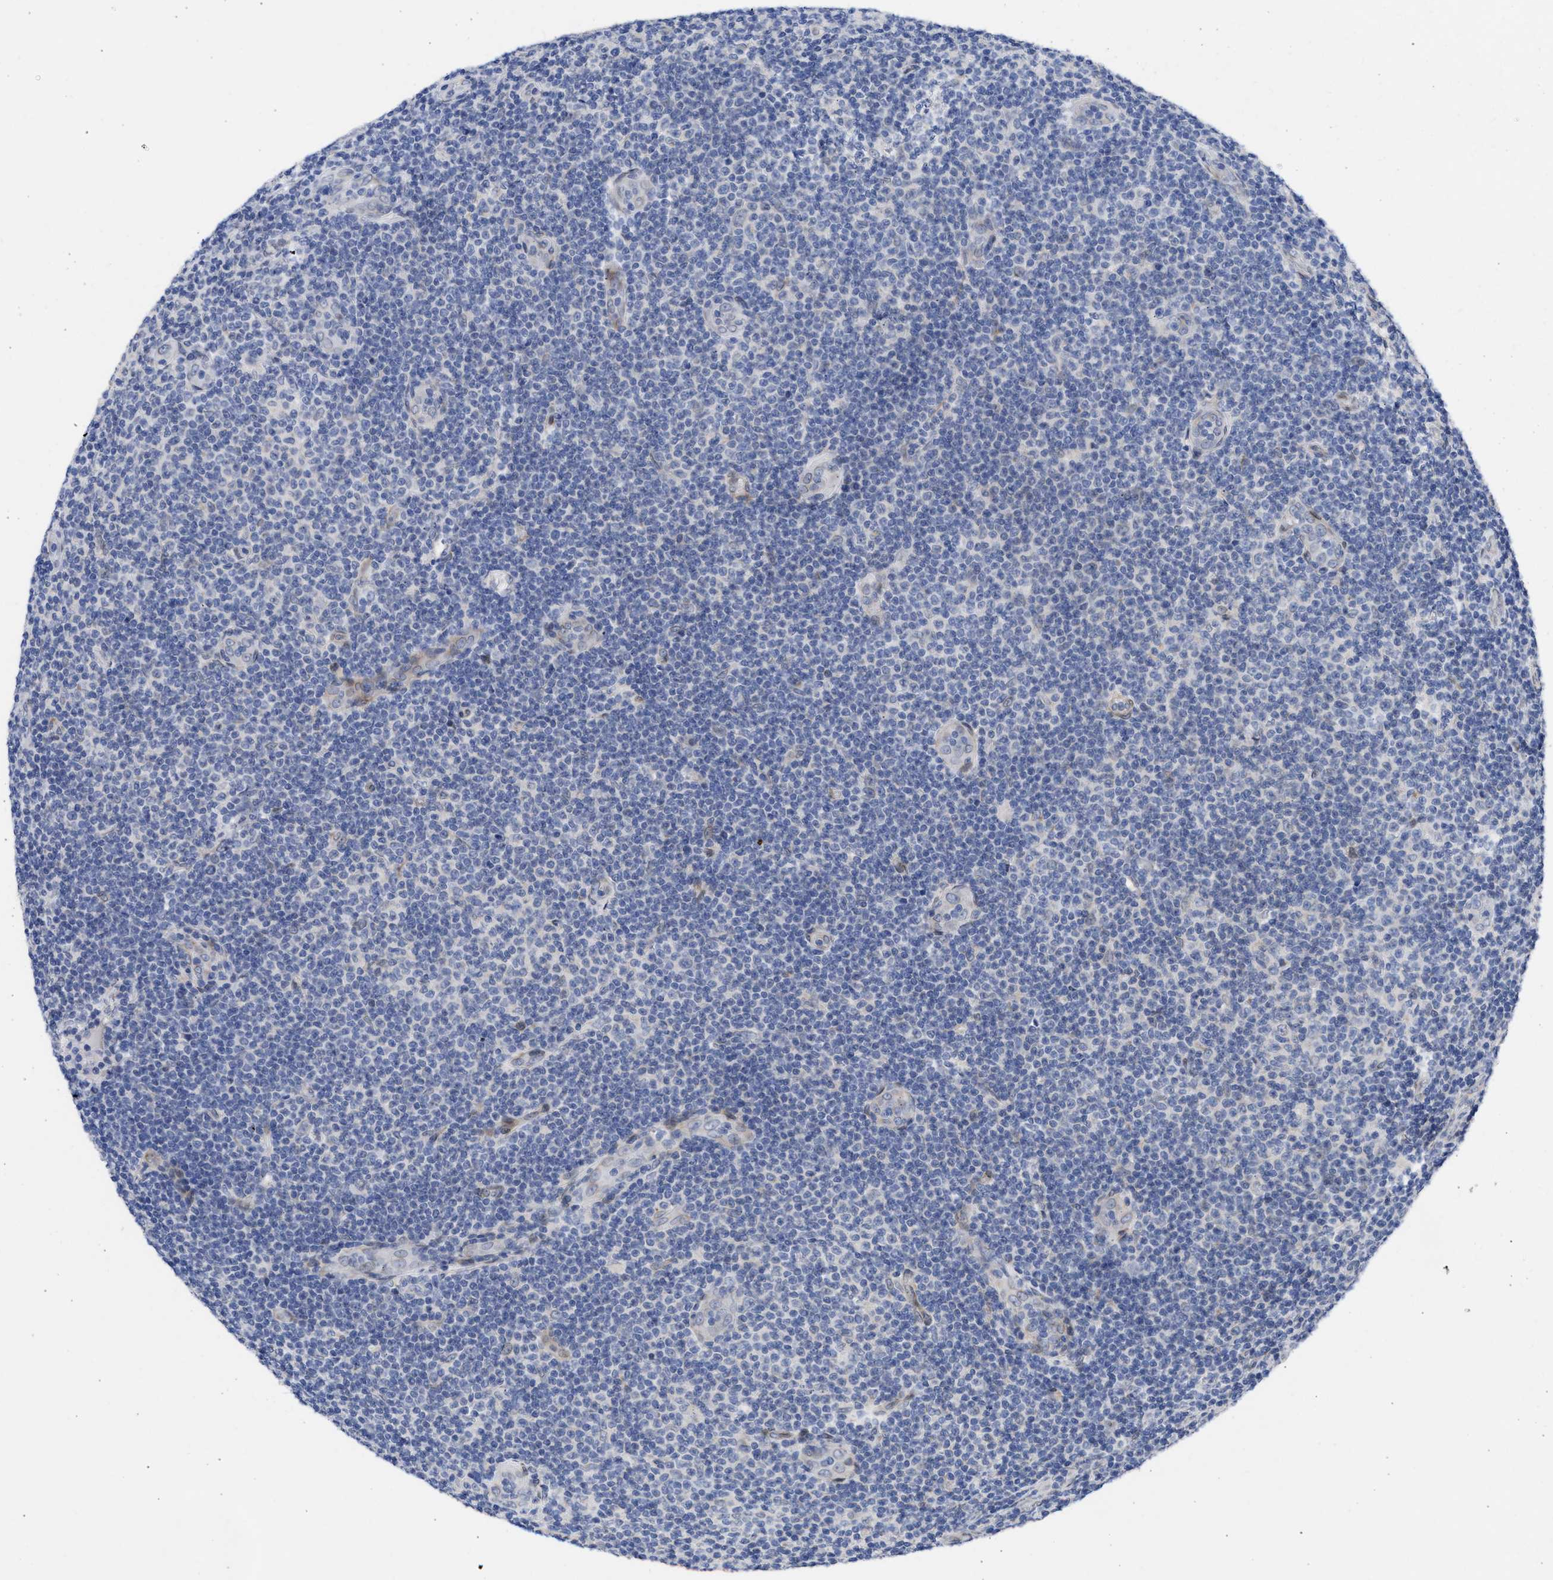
{"staining": {"intensity": "negative", "quantity": "none", "location": "none"}, "tissue": "lymphoma", "cell_type": "Tumor cells", "image_type": "cancer", "snomed": [{"axis": "morphology", "description": "Malignant lymphoma, non-Hodgkin's type, Low grade"}, {"axis": "topography", "description": "Lymph node"}], "caption": "Tumor cells are negative for protein expression in human lymphoma. (DAB (3,3'-diaminobenzidine) IHC with hematoxylin counter stain).", "gene": "NUP35", "patient": {"sex": "male", "age": 83}}